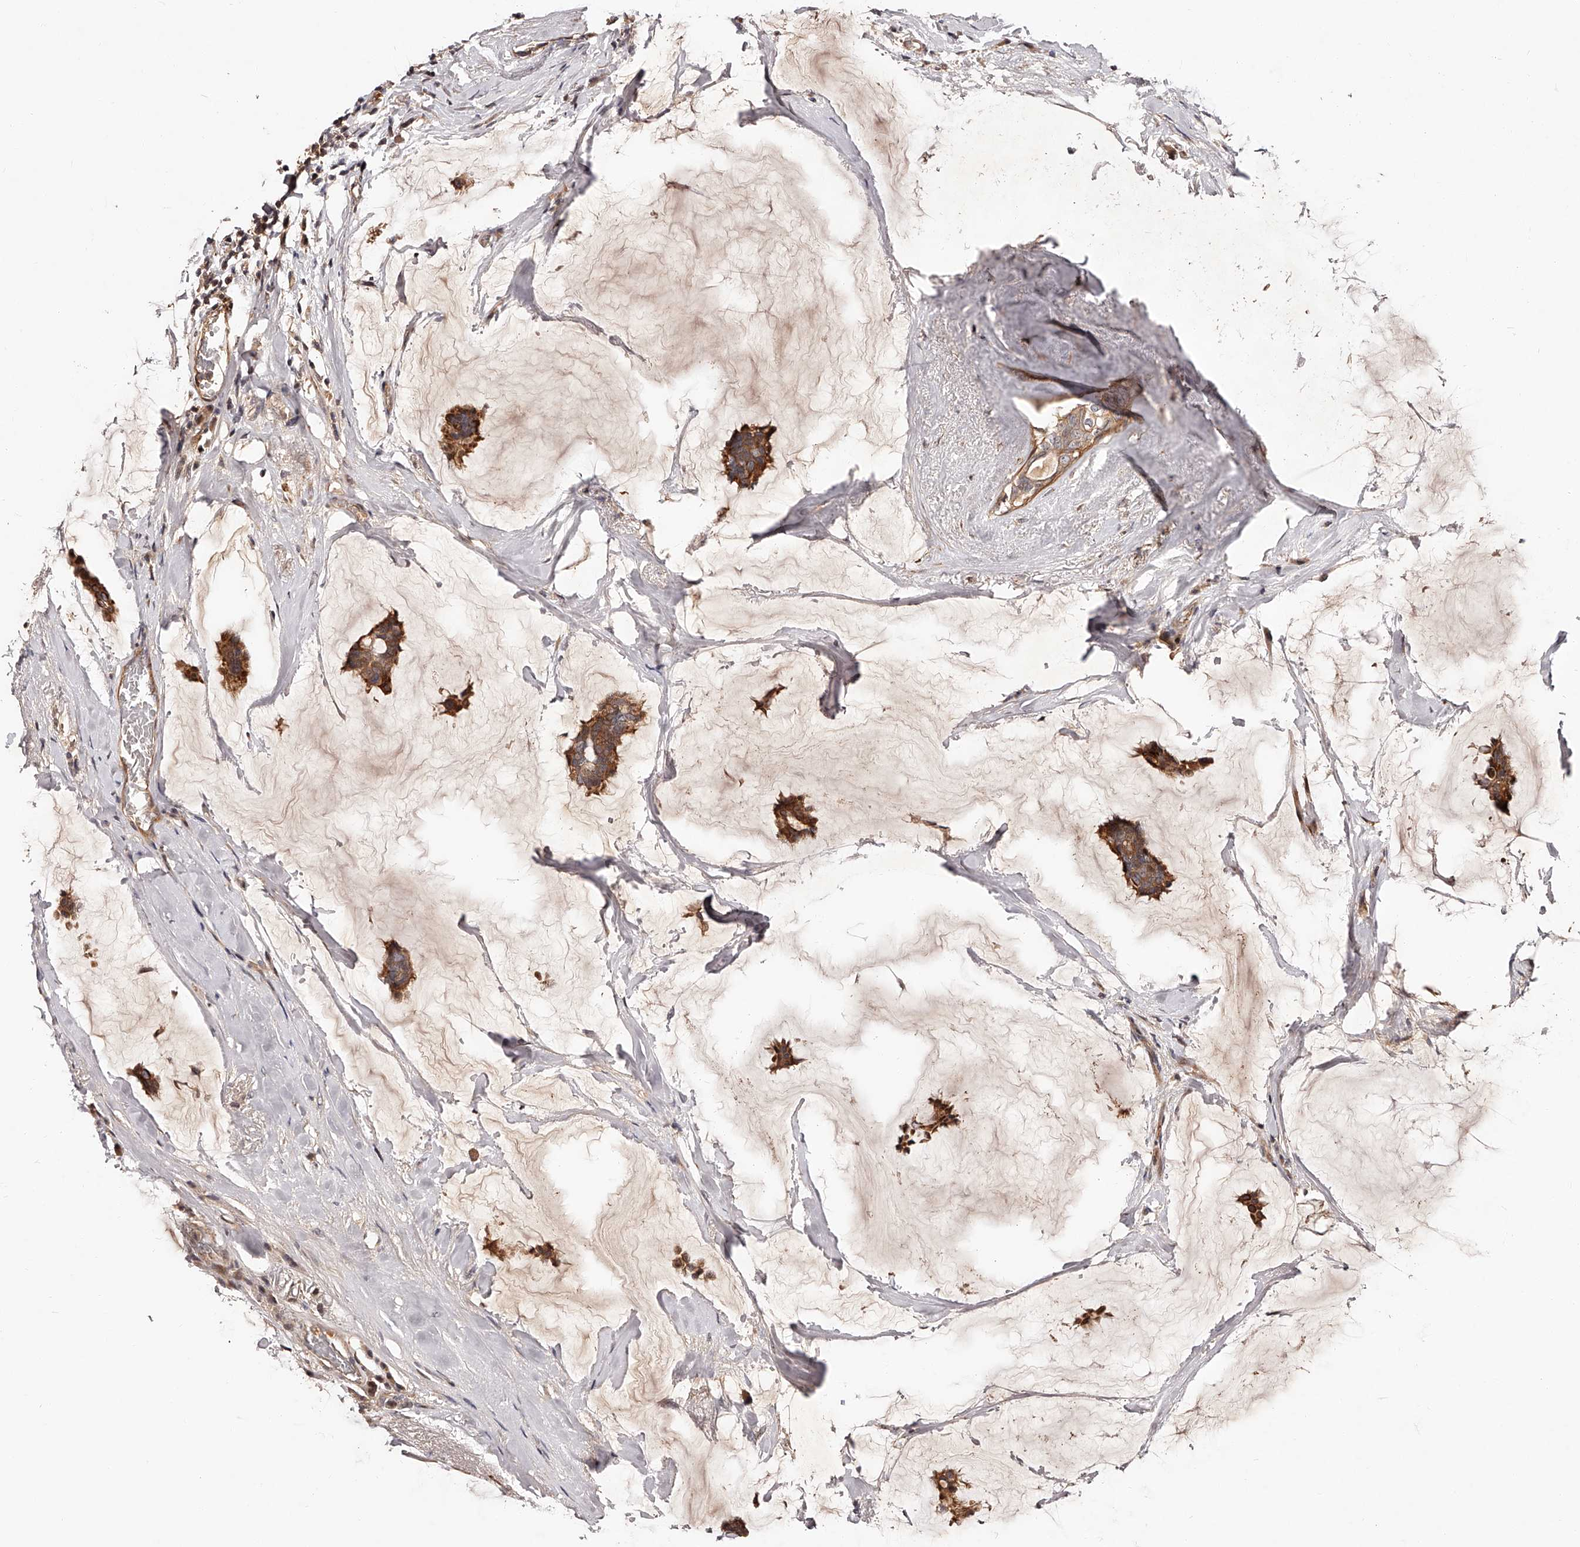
{"staining": {"intensity": "strong", "quantity": ">75%", "location": "cytoplasmic/membranous"}, "tissue": "breast cancer", "cell_type": "Tumor cells", "image_type": "cancer", "snomed": [{"axis": "morphology", "description": "Duct carcinoma"}, {"axis": "topography", "description": "Breast"}], "caption": "The image reveals a brown stain indicating the presence of a protein in the cytoplasmic/membranous of tumor cells in invasive ductal carcinoma (breast). (IHC, brightfield microscopy, high magnification).", "gene": "CUL7", "patient": {"sex": "female", "age": 93}}